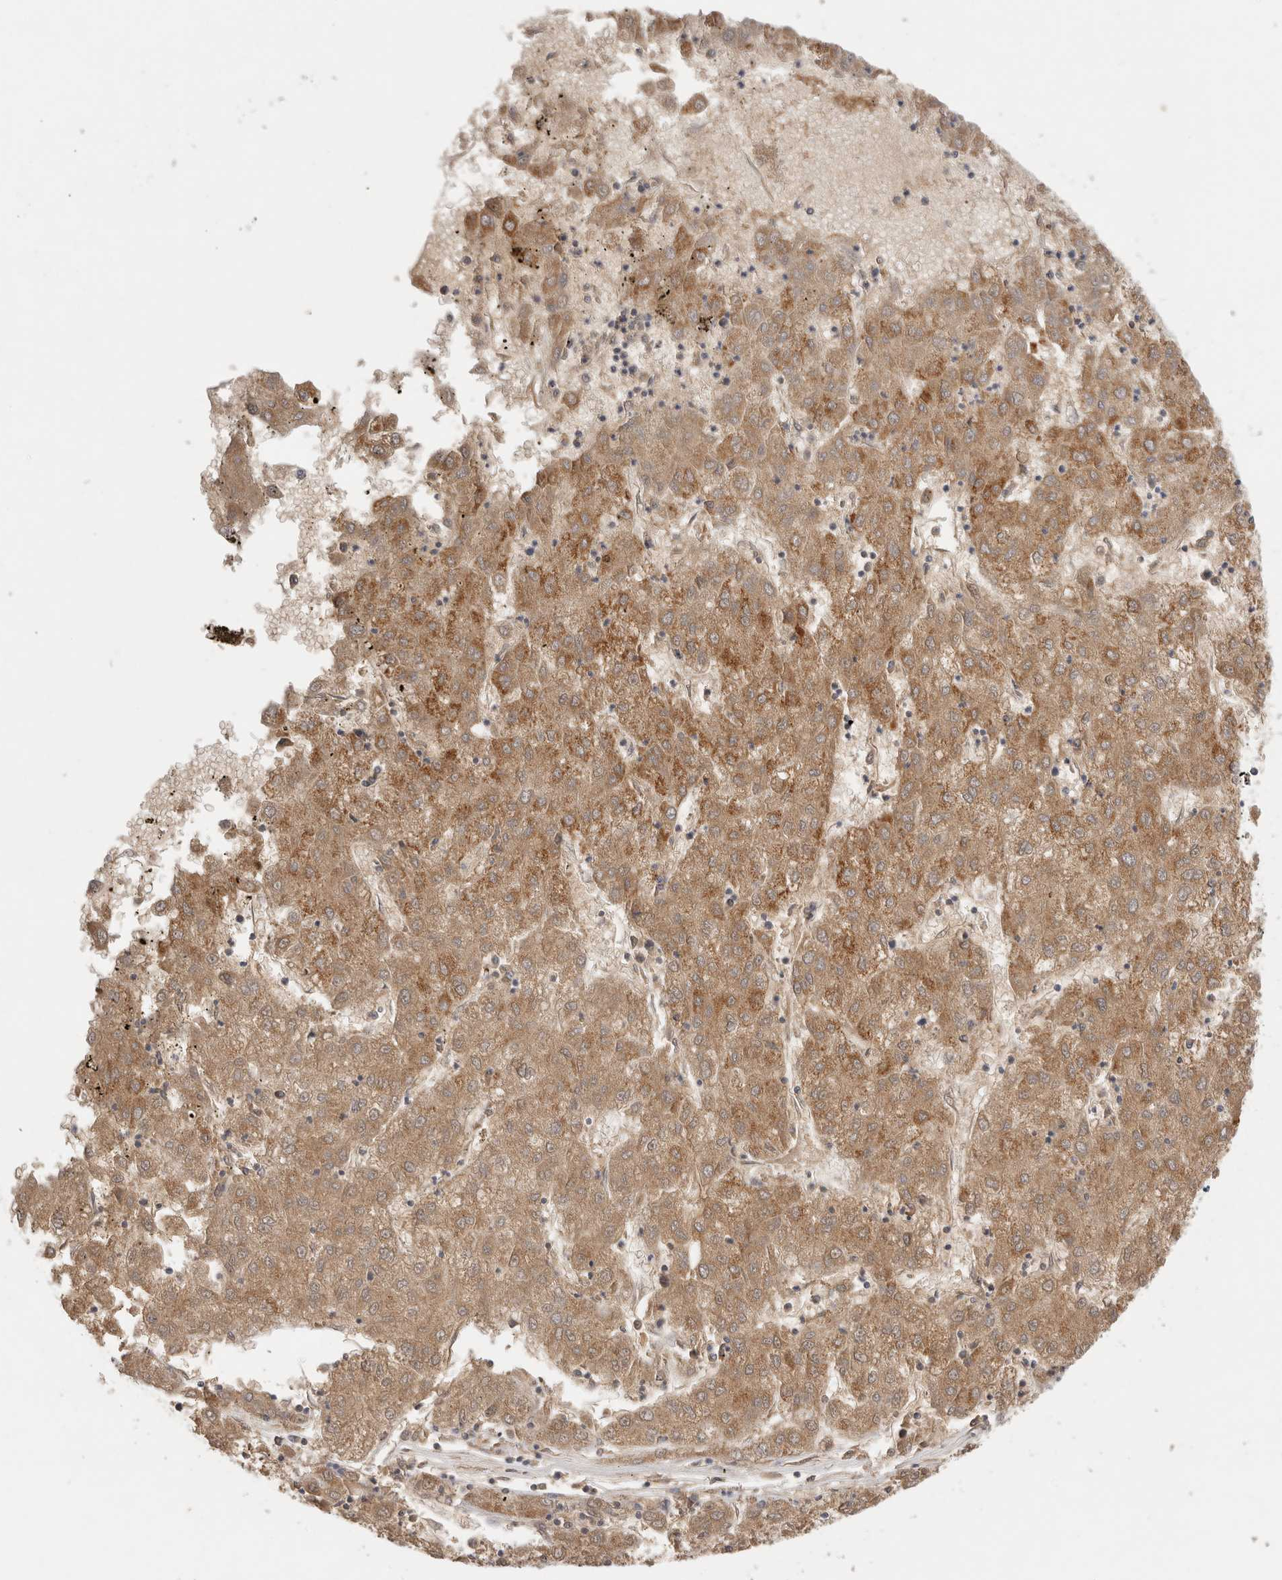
{"staining": {"intensity": "moderate", "quantity": ">75%", "location": "cytoplasmic/membranous"}, "tissue": "liver cancer", "cell_type": "Tumor cells", "image_type": "cancer", "snomed": [{"axis": "morphology", "description": "Carcinoma, Hepatocellular, NOS"}, {"axis": "topography", "description": "Liver"}], "caption": "A brown stain shows moderate cytoplasmic/membranous positivity of a protein in human hepatocellular carcinoma (liver) tumor cells.", "gene": "SGK3", "patient": {"sex": "male", "age": 72}}